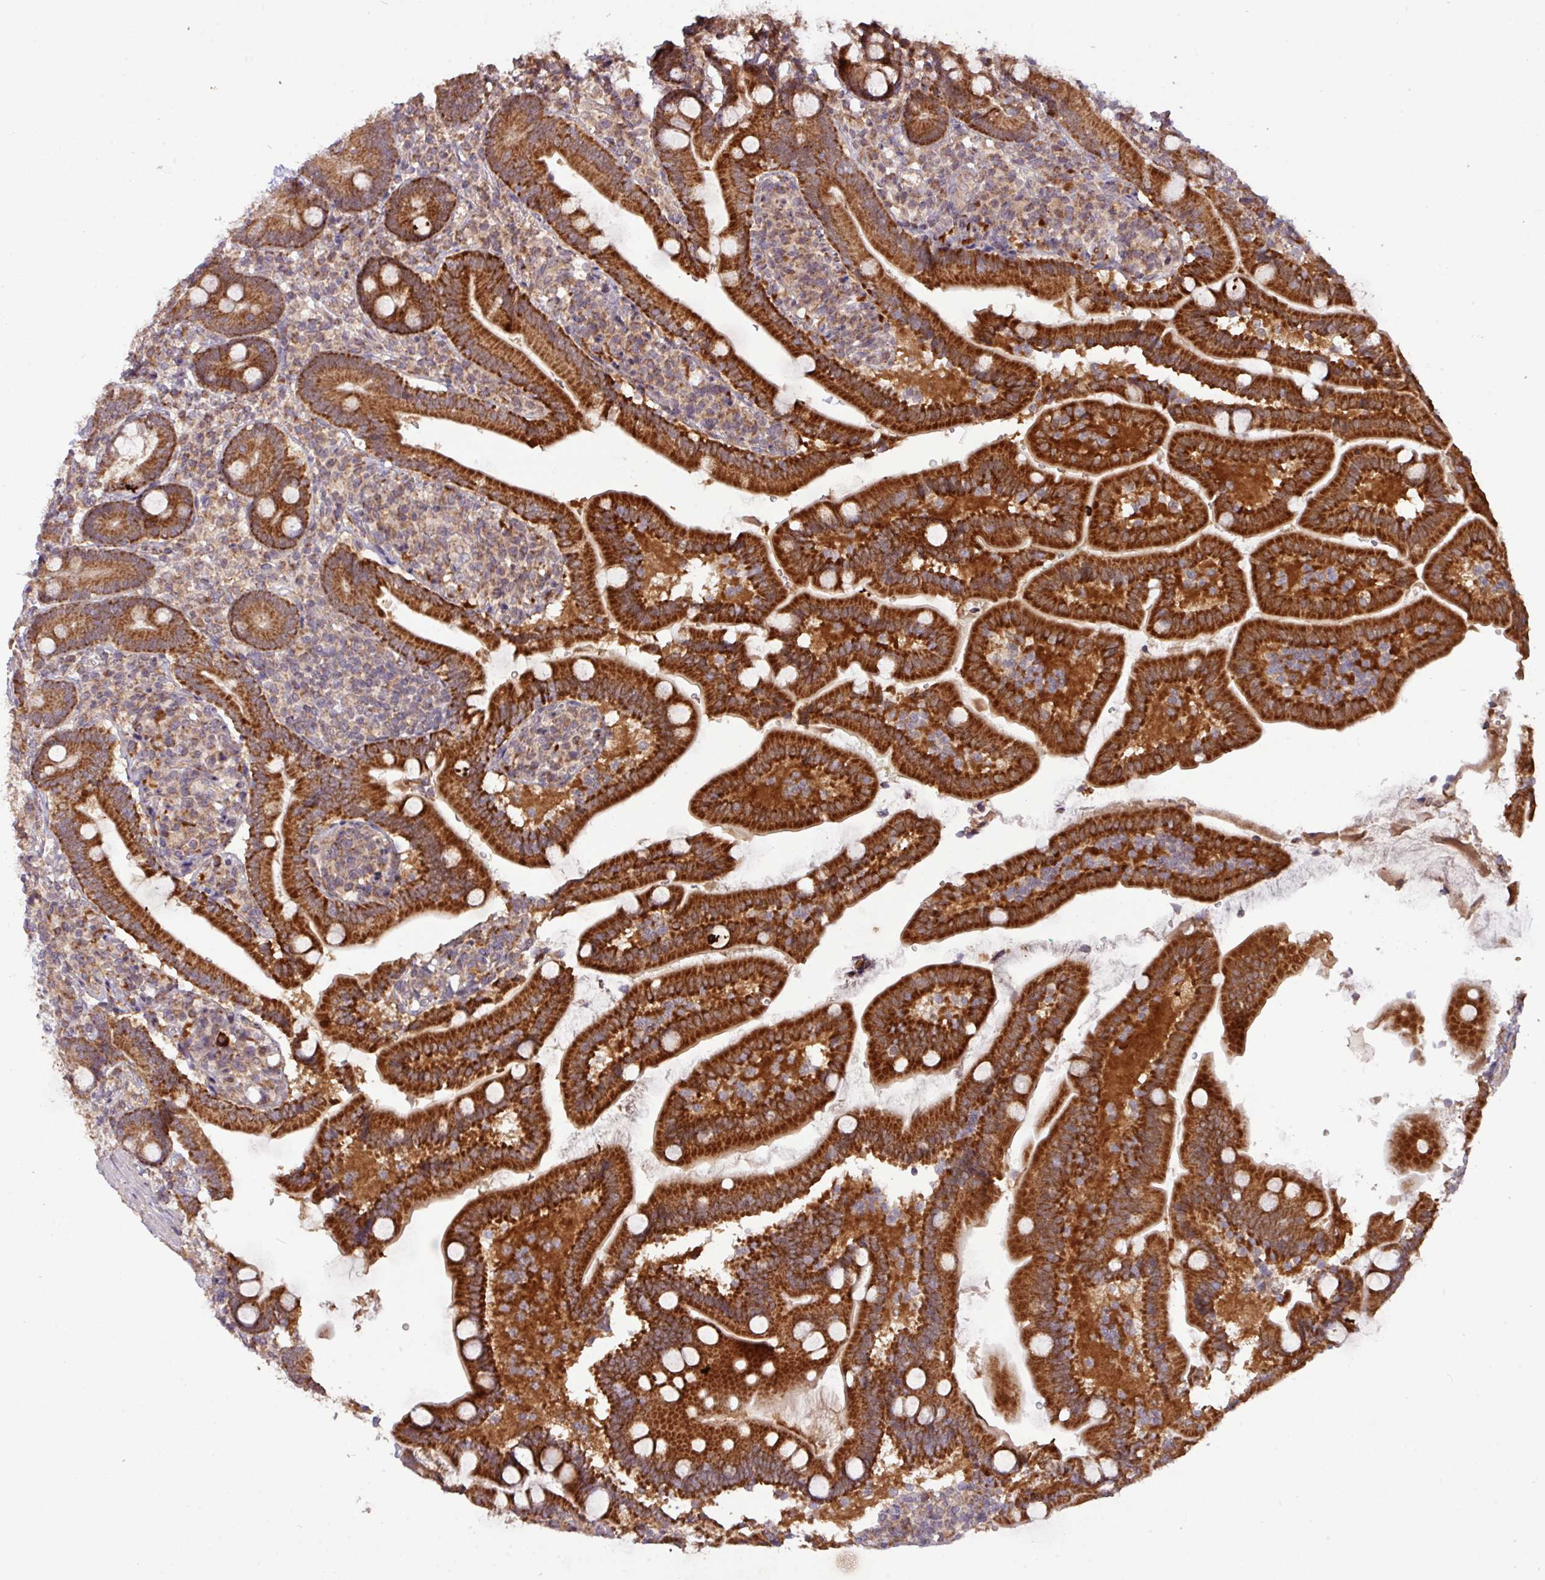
{"staining": {"intensity": "strong", "quantity": ">75%", "location": "cytoplasmic/membranous"}, "tissue": "duodenum", "cell_type": "Glandular cells", "image_type": "normal", "snomed": [{"axis": "morphology", "description": "Normal tissue, NOS"}, {"axis": "topography", "description": "Duodenum"}], "caption": "The photomicrograph shows a brown stain indicating the presence of a protein in the cytoplasmic/membranous of glandular cells in duodenum. (Stains: DAB in brown, nuclei in blue, Microscopy: brightfield microscopy at high magnification).", "gene": "YPEL1", "patient": {"sex": "female", "age": 67}}